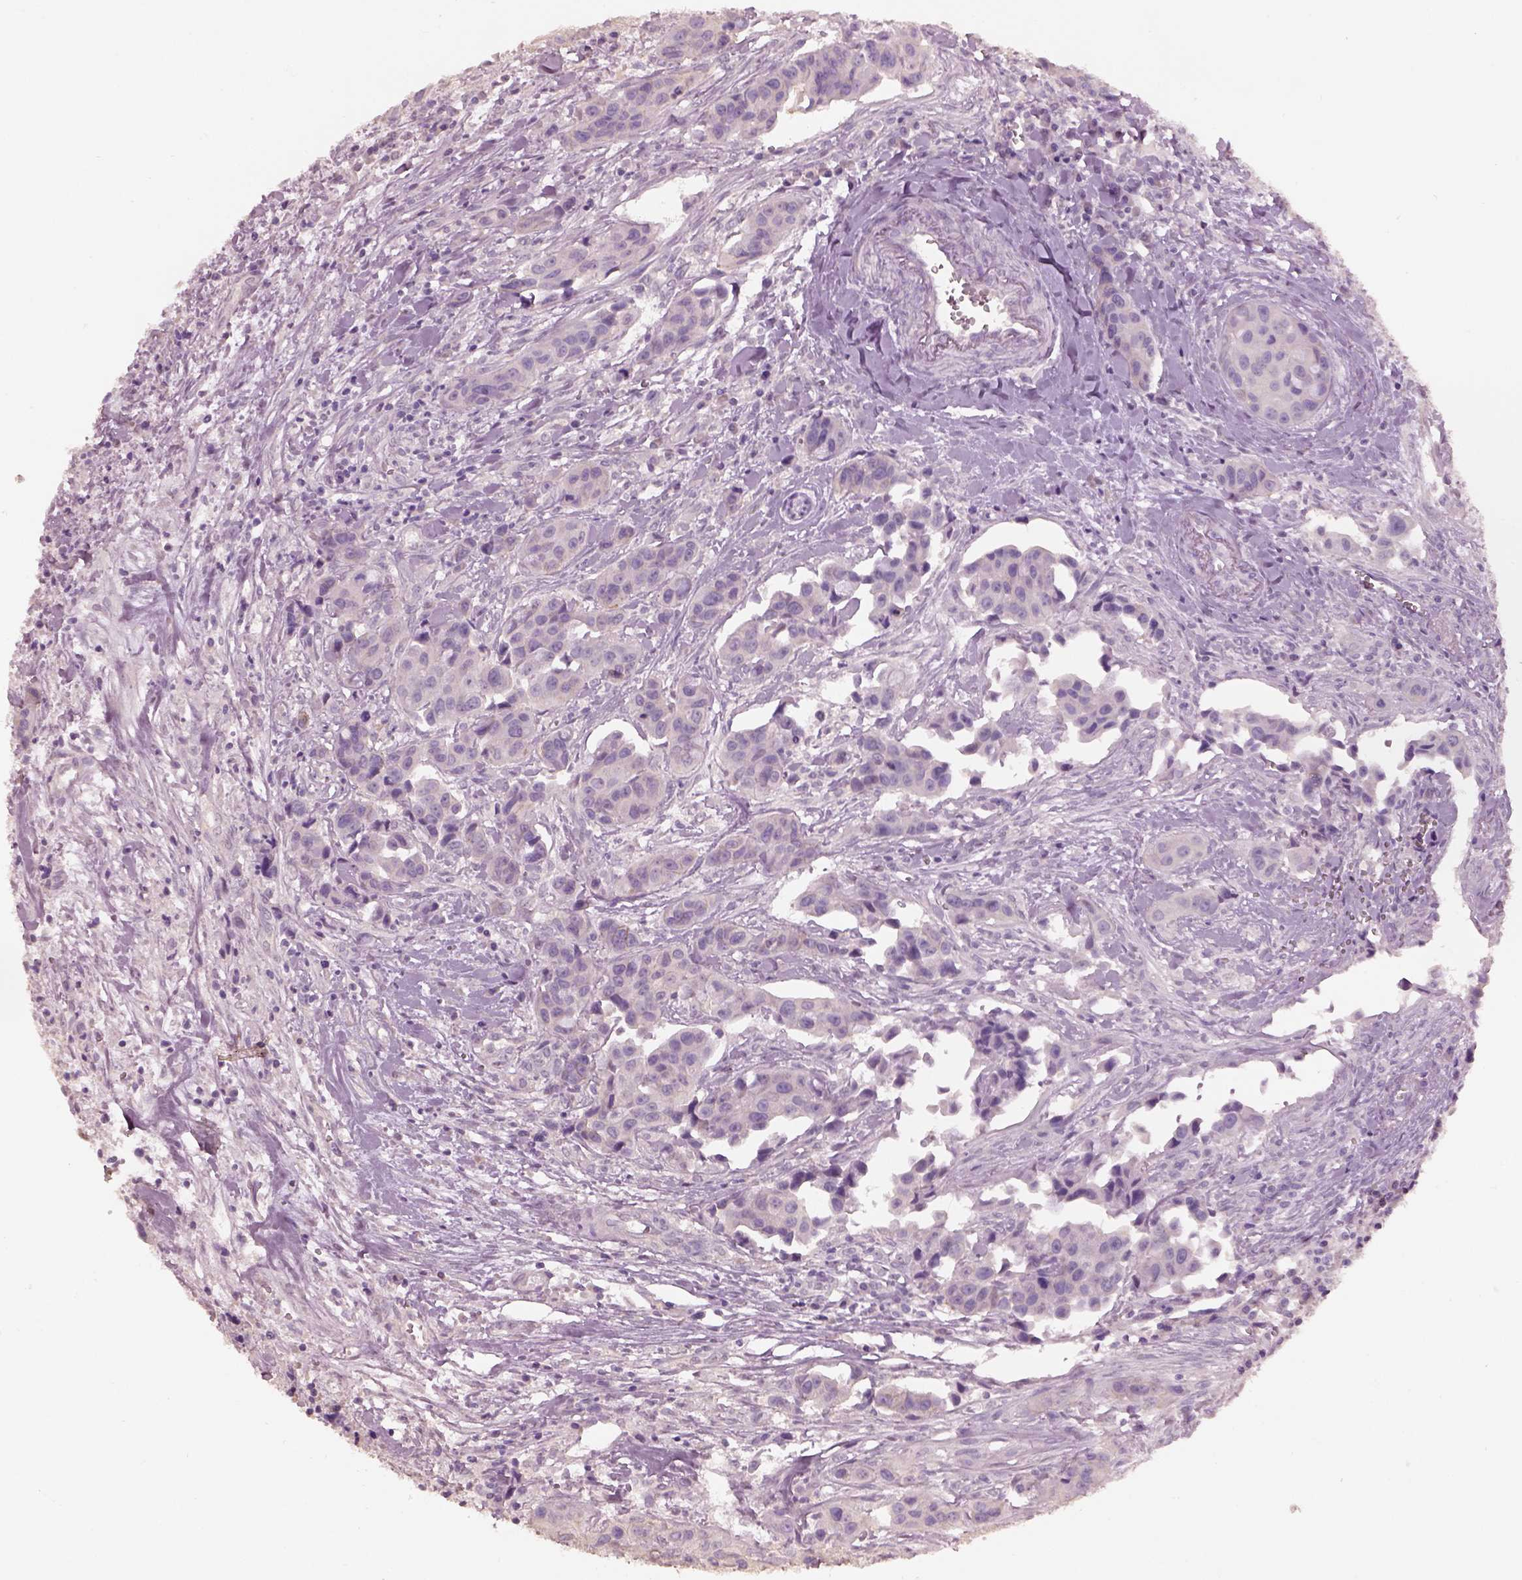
{"staining": {"intensity": "negative", "quantity": "none", "location": "none"}, "tissue": "head and neck cancer", "cell_type": "Tumor cells", "image_type": "cancer", "snomed": [{"axis": "morphology", "description": "Adenocarcinoma, NOS"}, {"axis": "topography", "description": "Head-Neck"}], "caption": "Tumor cells are negative for protein expression in human adenocarcinoma (head and neck). (Immunohistochemistry, brightfield microscopy, high magnification).", "gene": "KCNIP3", "patient": {"sex": "male", "age": 76}}